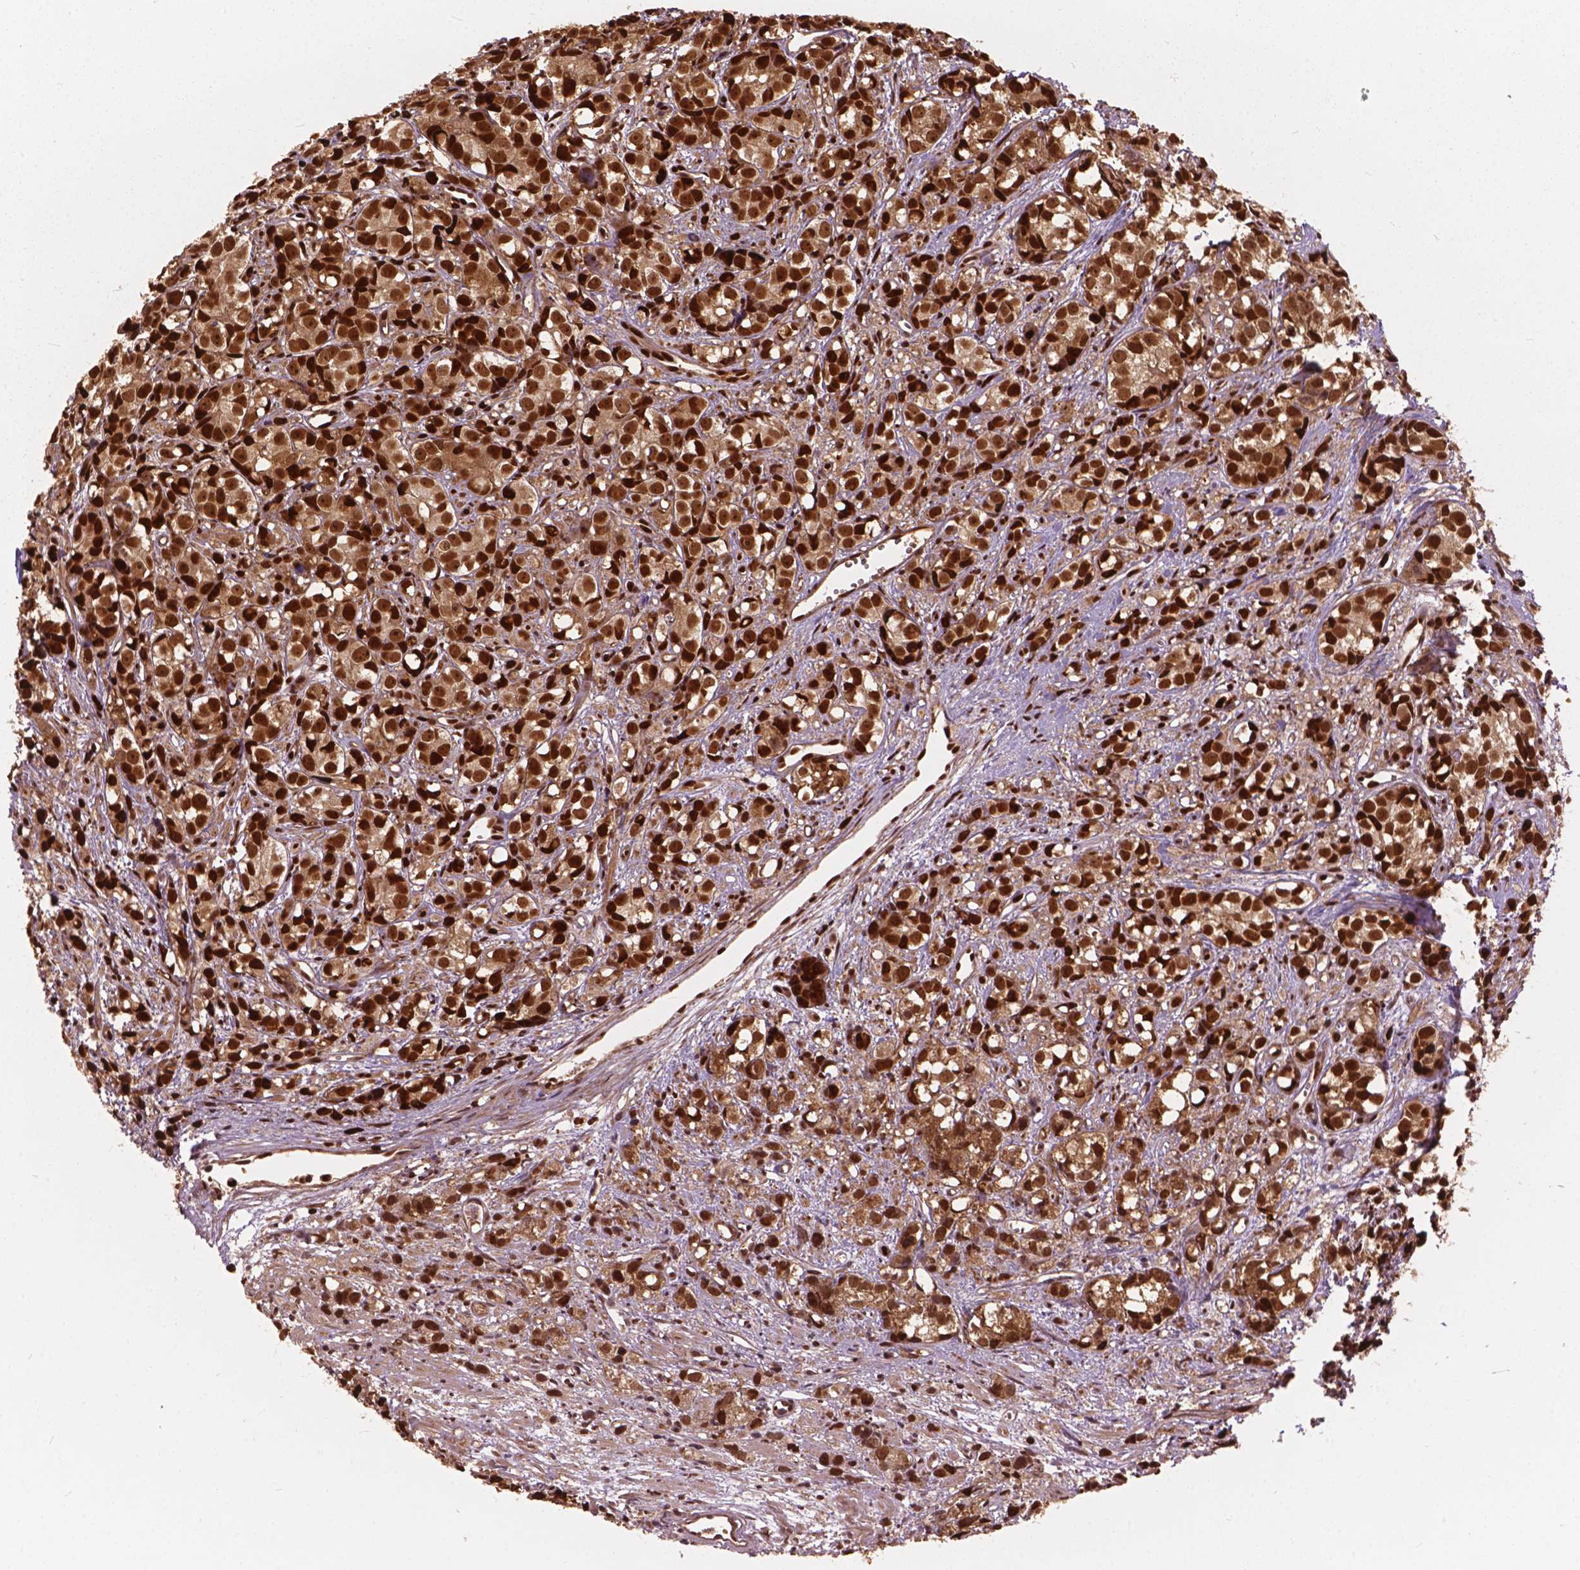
{"staining": {"intensity": "strong", "quantity": ">75%", "location": "cytoplasmic/membranous,nuclear"}, "tissue": "prostate cancer", "cell_type": "Tumor cells", "image_type": "cancer", "snomed": [{"axis": "morphology", "description": "Adenocarcinoma, High grade"}, {"axis": "topography", "description": "Prostate"}], "caption": "A brown stain highlights strong cytoplasmic/membranous and nuclear expression of a protein in prostate cancer (high-grade adenocarcinoma) tumor cells. Using DAB (brown) and hematoxylin (blue) stains, captured at high magnification using brightfield microscopy.", "gene": "ANP32B", "patient": {"sex": "male", "age": 77}}